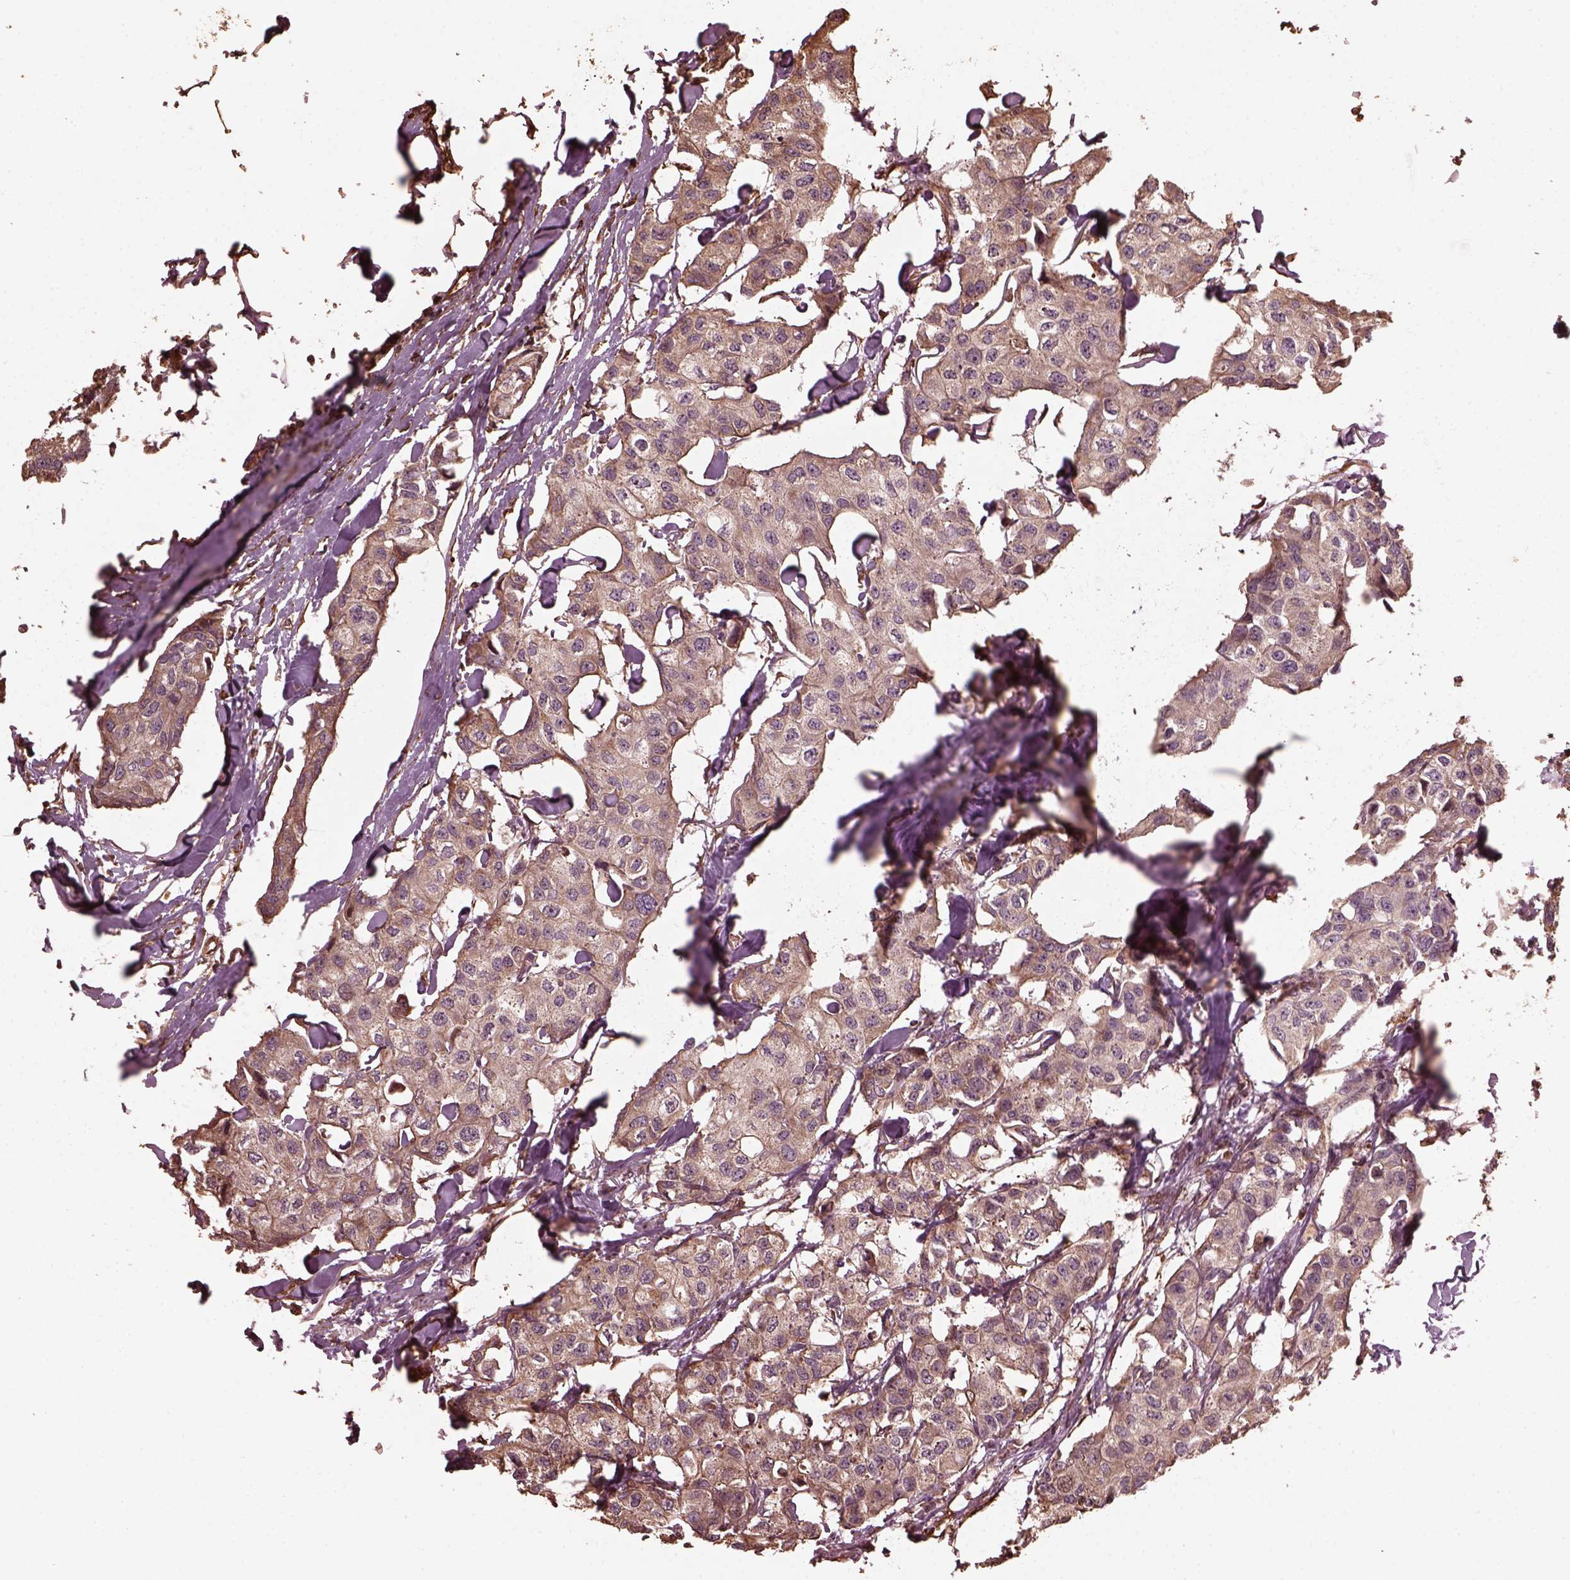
{"staining": {"intensity": "weak", "quantity": "25%-75%", "location": "cytoplasmic/membranous"}, "tissue": "breast cancer", "cell_type": "Tumor cells", "image_type": "cancer", "snomed": [{"axis": "morphology", "description": "Duct carcinoma"}, {"axis": "topography", "description": "Breast"}], "caption": "Immunohistochemistry (IHC) (DAB) staining of breast cancer (invasive ductal carcinoma) displays weak cytoplasmic/membranous protein positivity in about 25%-75% of tumor cells. The protein is stained brown, and the nuclei are stained in blue (DAB IHC with brightfield microscopy, high magnification).", "gene": "GTPBP1", "patient": {"sex": "female", "age": 80}}